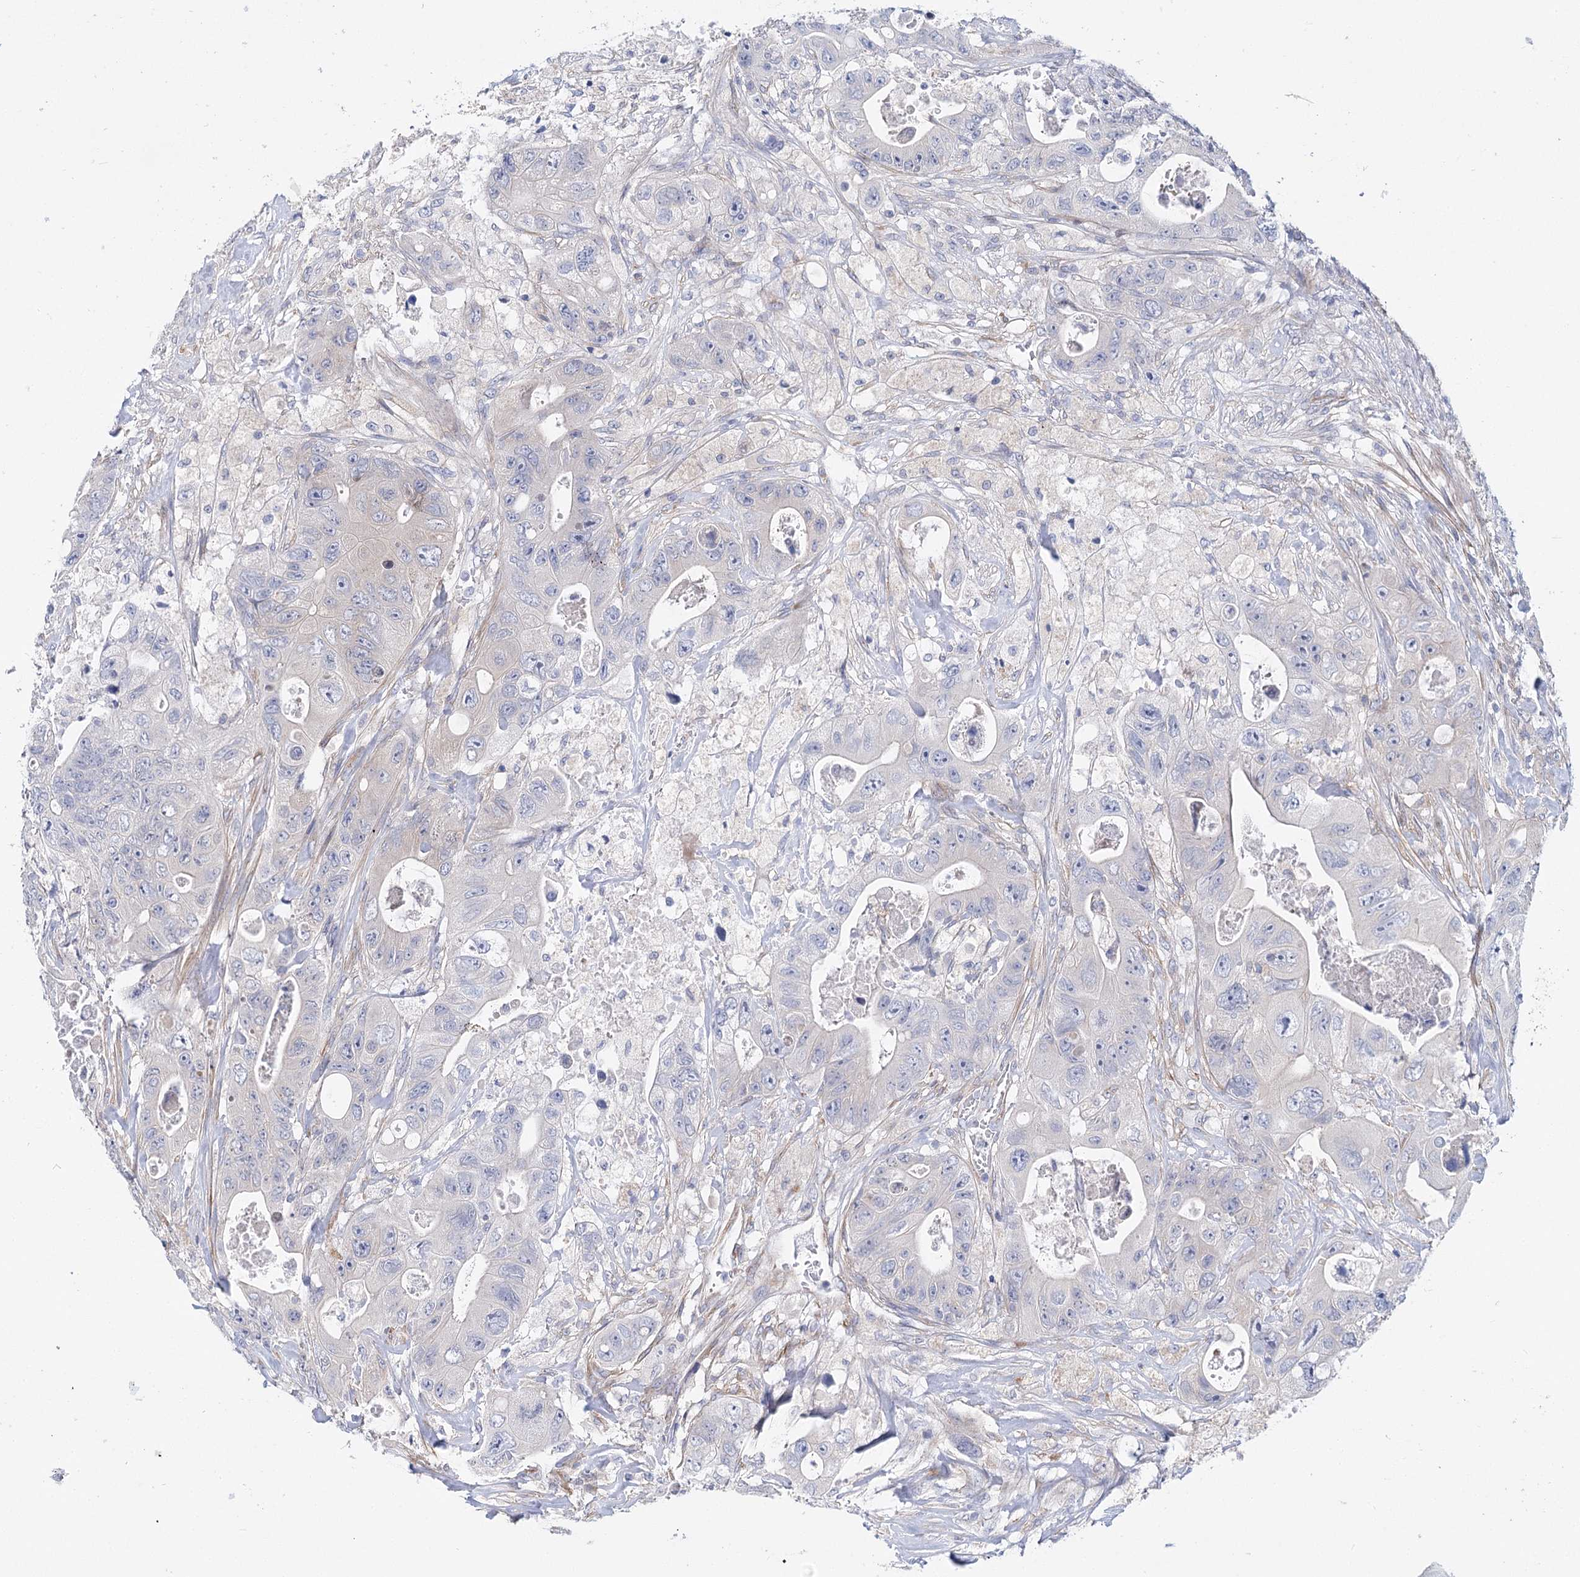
{"staining": {"intensity": "negative", "quantity": "none", "location": "none"}, "tissue": "colorectal cancer", "cell_type": "Tumor cells", "image_type": "cancer", "snomed": [{"axis": "morphology", "description": "Adenocarcinoma, NOS"}, {"axis": "topography", "description": "Colon"}], "caption": "Colorectal cancer (adenocarcinoma) stained for a protein using IHC demonstrates no expression tumor cells.", "gene": "TEX12", "patient": {"sex": "female", "age": 46}}